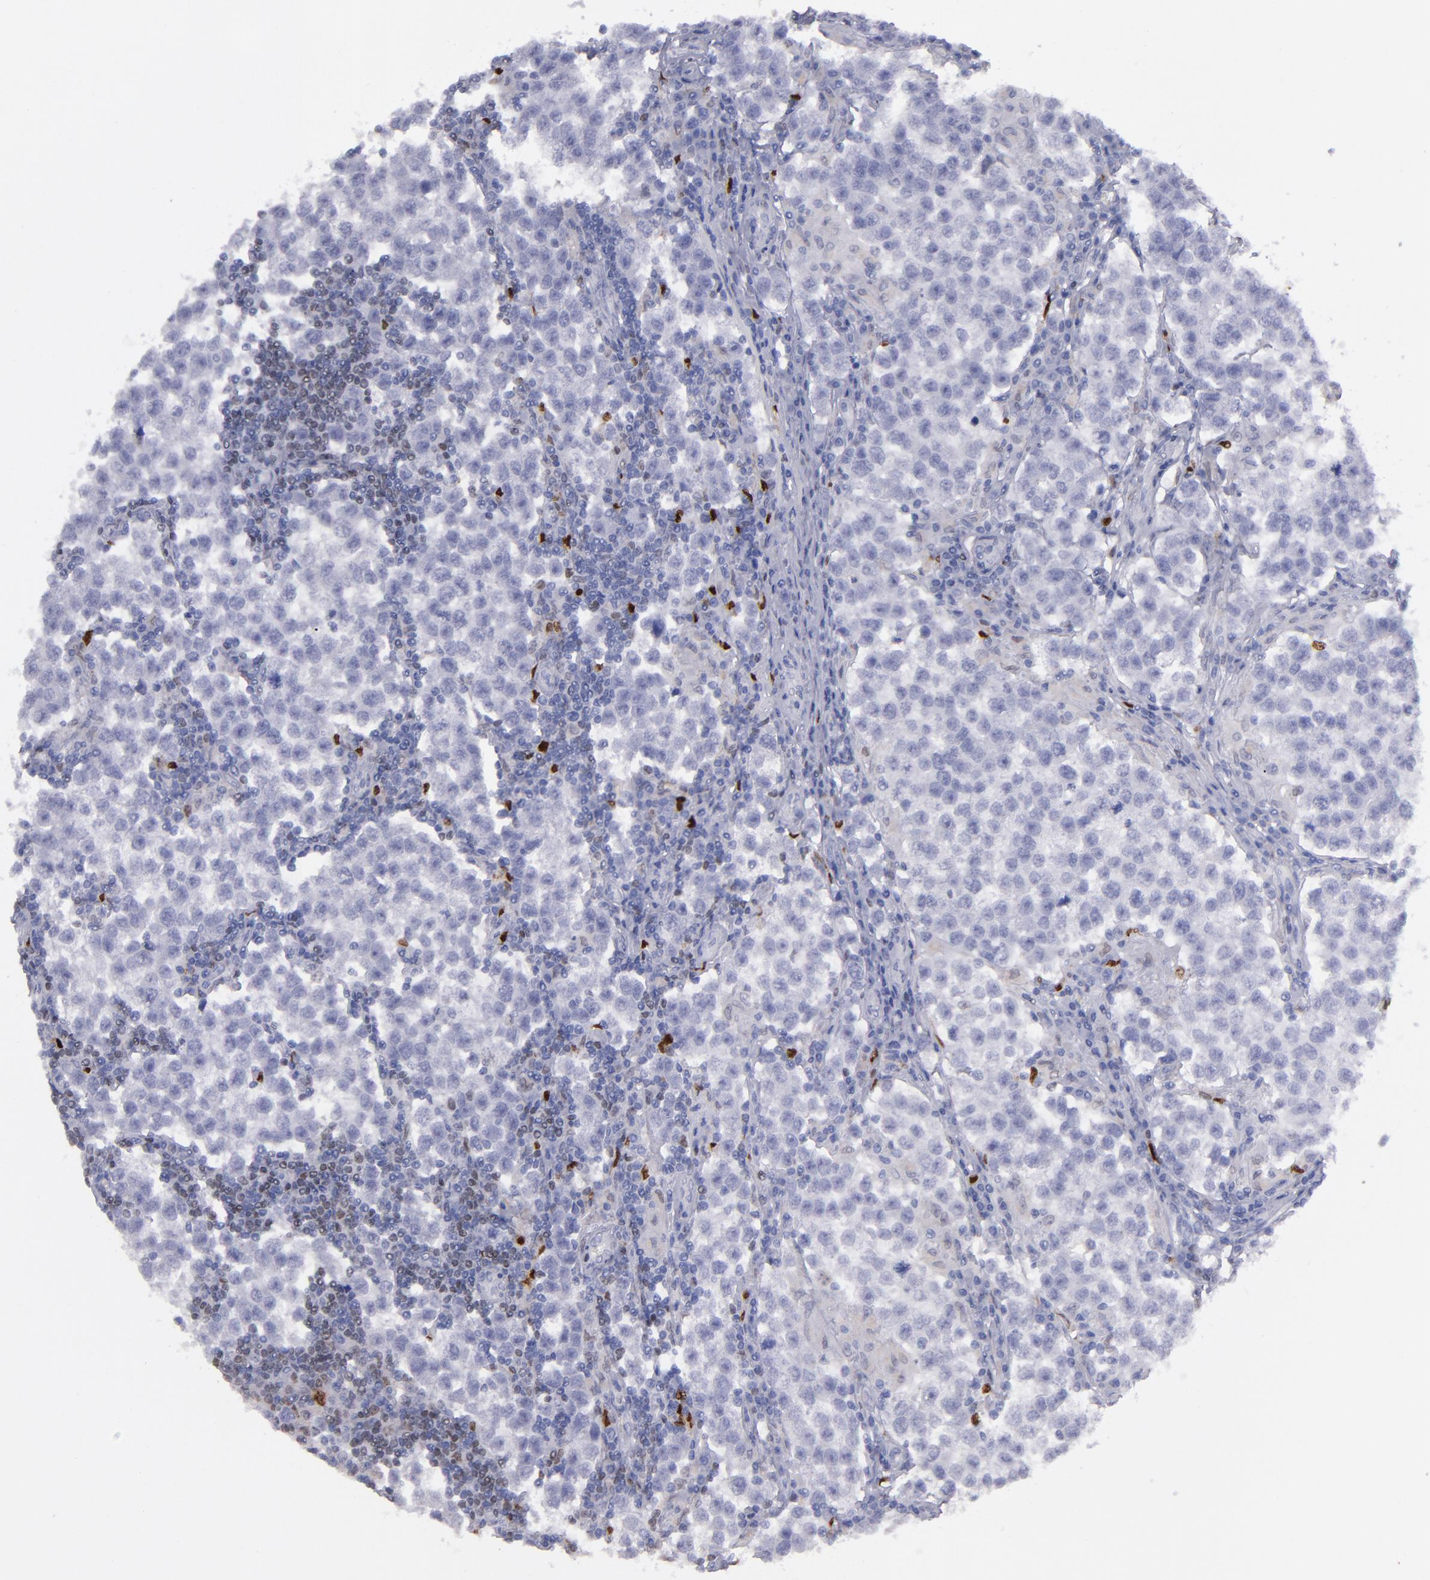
{"staining": {"intensity": "negative", "quantity": "none", "location": "none"}, "tissue": "testis cancer", "cell_type": "Tumor cells", "image_type": "cancer", "snomed": [{"axis": "morphology", "description": "Seminoma, NOS"}, {"axis": "topography", "description": "Testis"}], "caption": "Tumor cells show no significant staining in testis cancer.", "gene": "IRF8", "patient": {"sex": "male", "age": 36}}